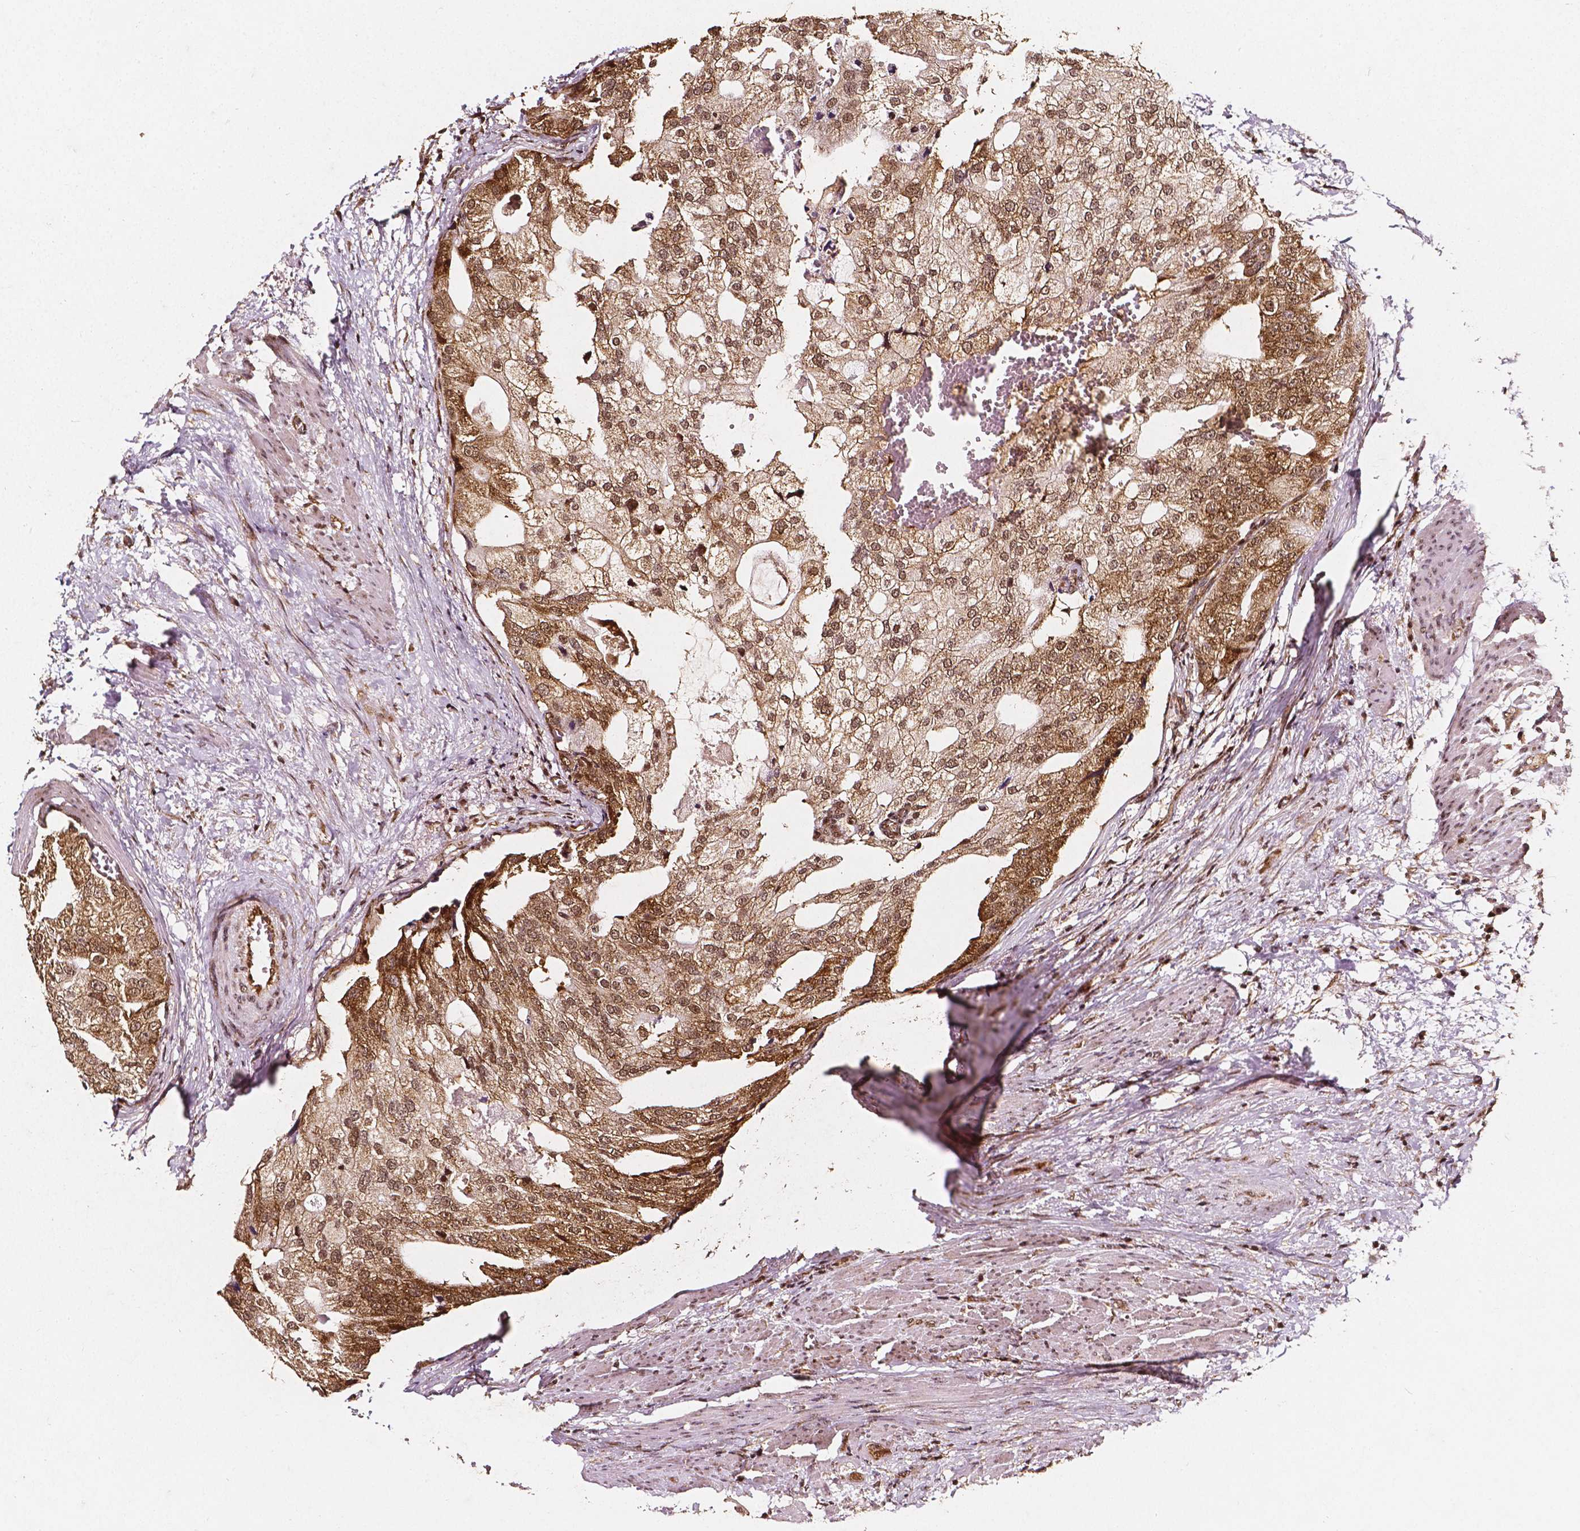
{"staining": {"intensity": "moderate", "quantity": ">75%", "location": "cytoplasmic/membranous,nuclear"}, "tissue": "prostate cancer", "cell_type": "Tumor cells", "image_type": "cancer", "snomed": [{"axis": "morphology", "description": "Adenocarcinoma, High grade"}, {"axis": "topography", "description": "Prostate"}], "caption": "Human prostate cancer (adenocarcinoma (high-grade)) stained for a protein (brown) reveals moderate cytoplasmic/membranous and nuclear positive expression in approximately >75% of tumor cells.", "gene": "SMN1", "patient": {"sex": "male", "age": 70}}